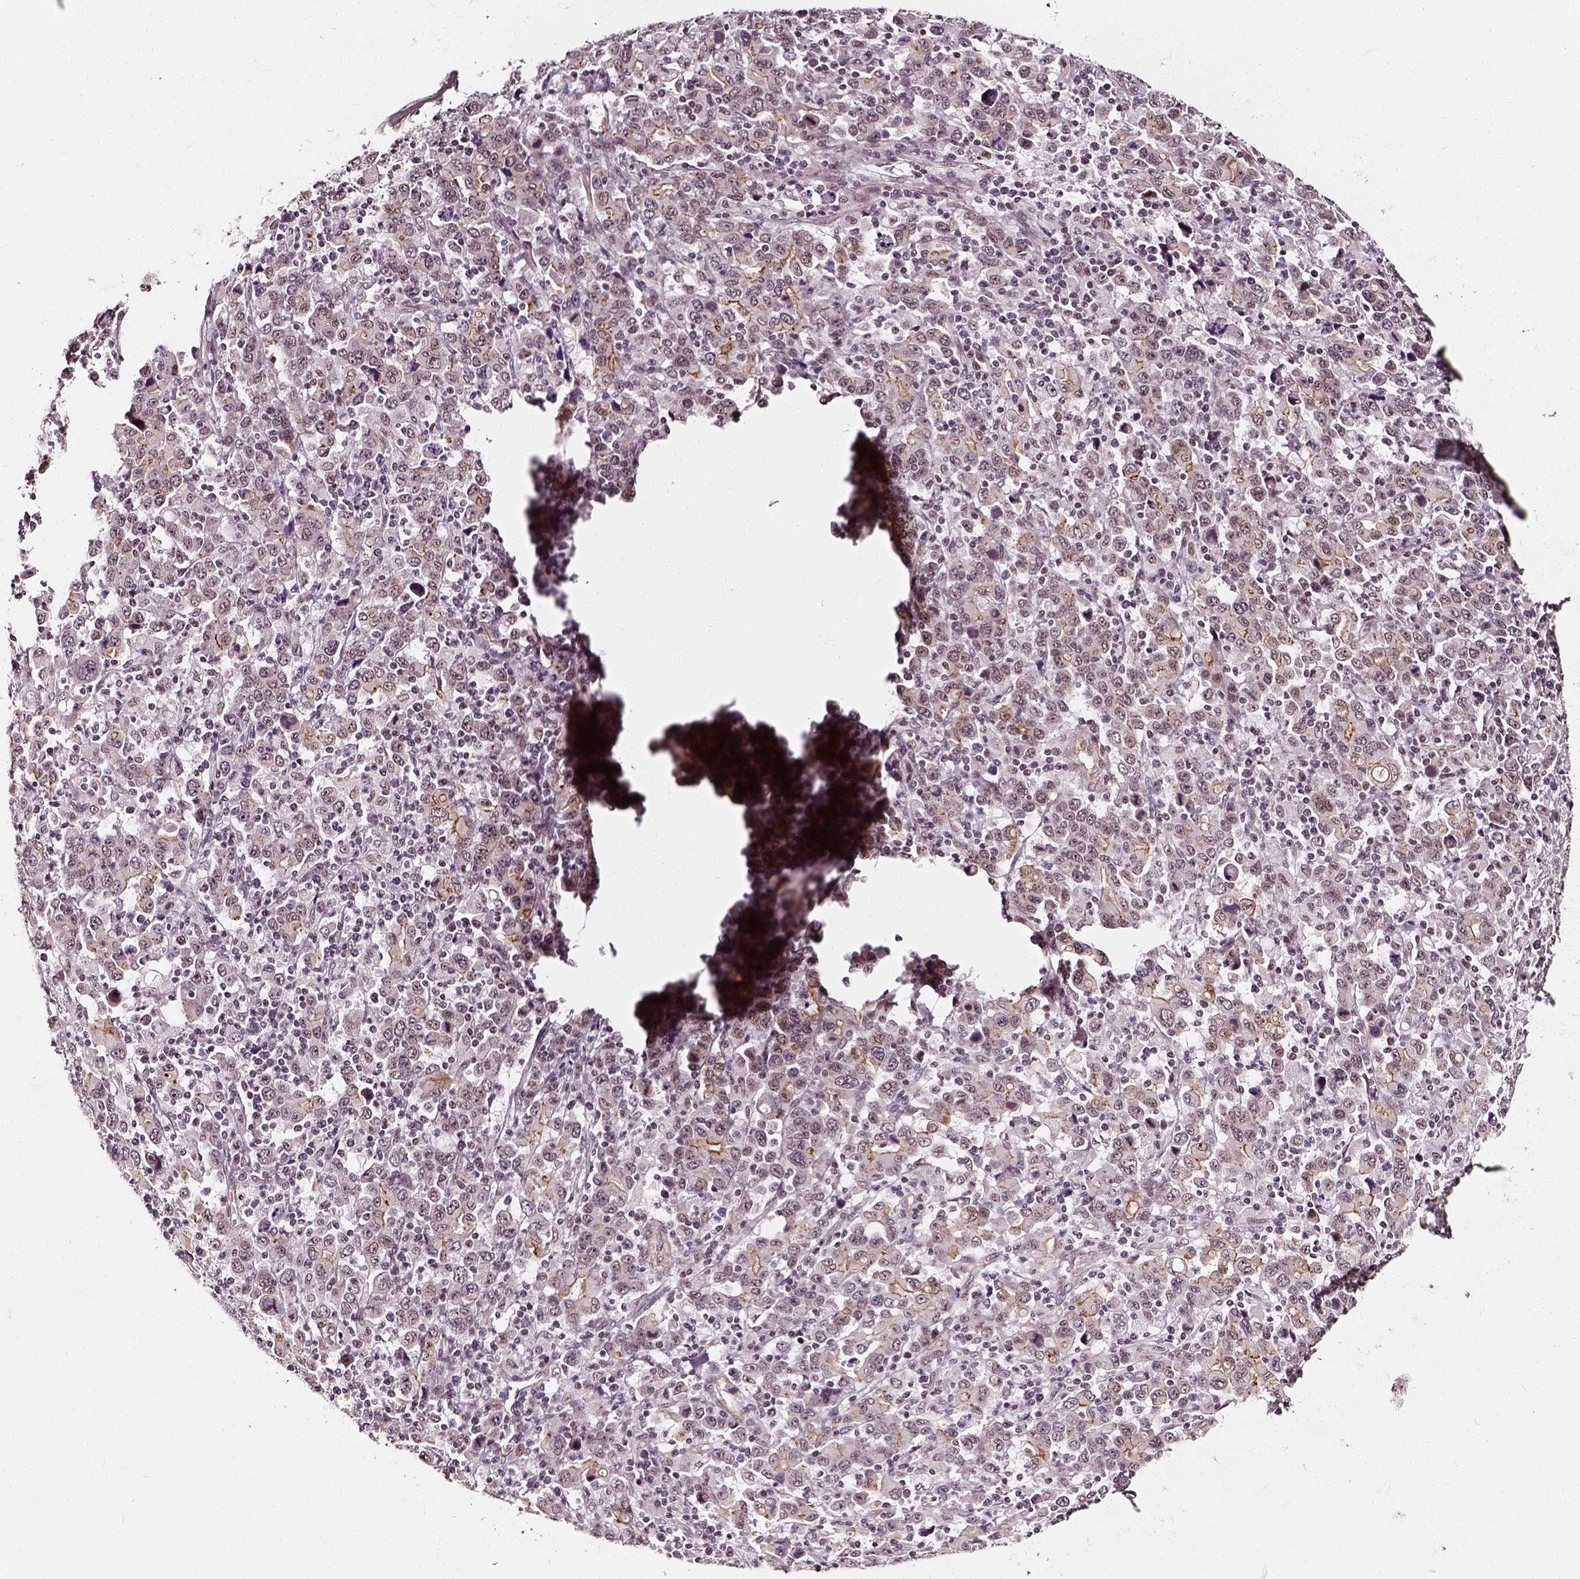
{"staining": {"intensity": "weak", "quantity": ">75%", "location": "cytoplasmic/membranous,nuclear"}, "tissue": "stomach cancer", "cell_type": "Tumor cells", "image_type": "cancer", "snomed": [{"axis": "morphology", "description": "Adenocarcinoma, NOS"}, {"axis": "topography", "description": "Stomach, upper"}], "caption": "Immunohistochemical staining of stomach cancer exhibits low levels of weak cytoplasmic/membranous and nuclear protein staining in about >75% of tumor cells.", "gene": "NACC1", "patient": {"sex": "male", "age": 69}}